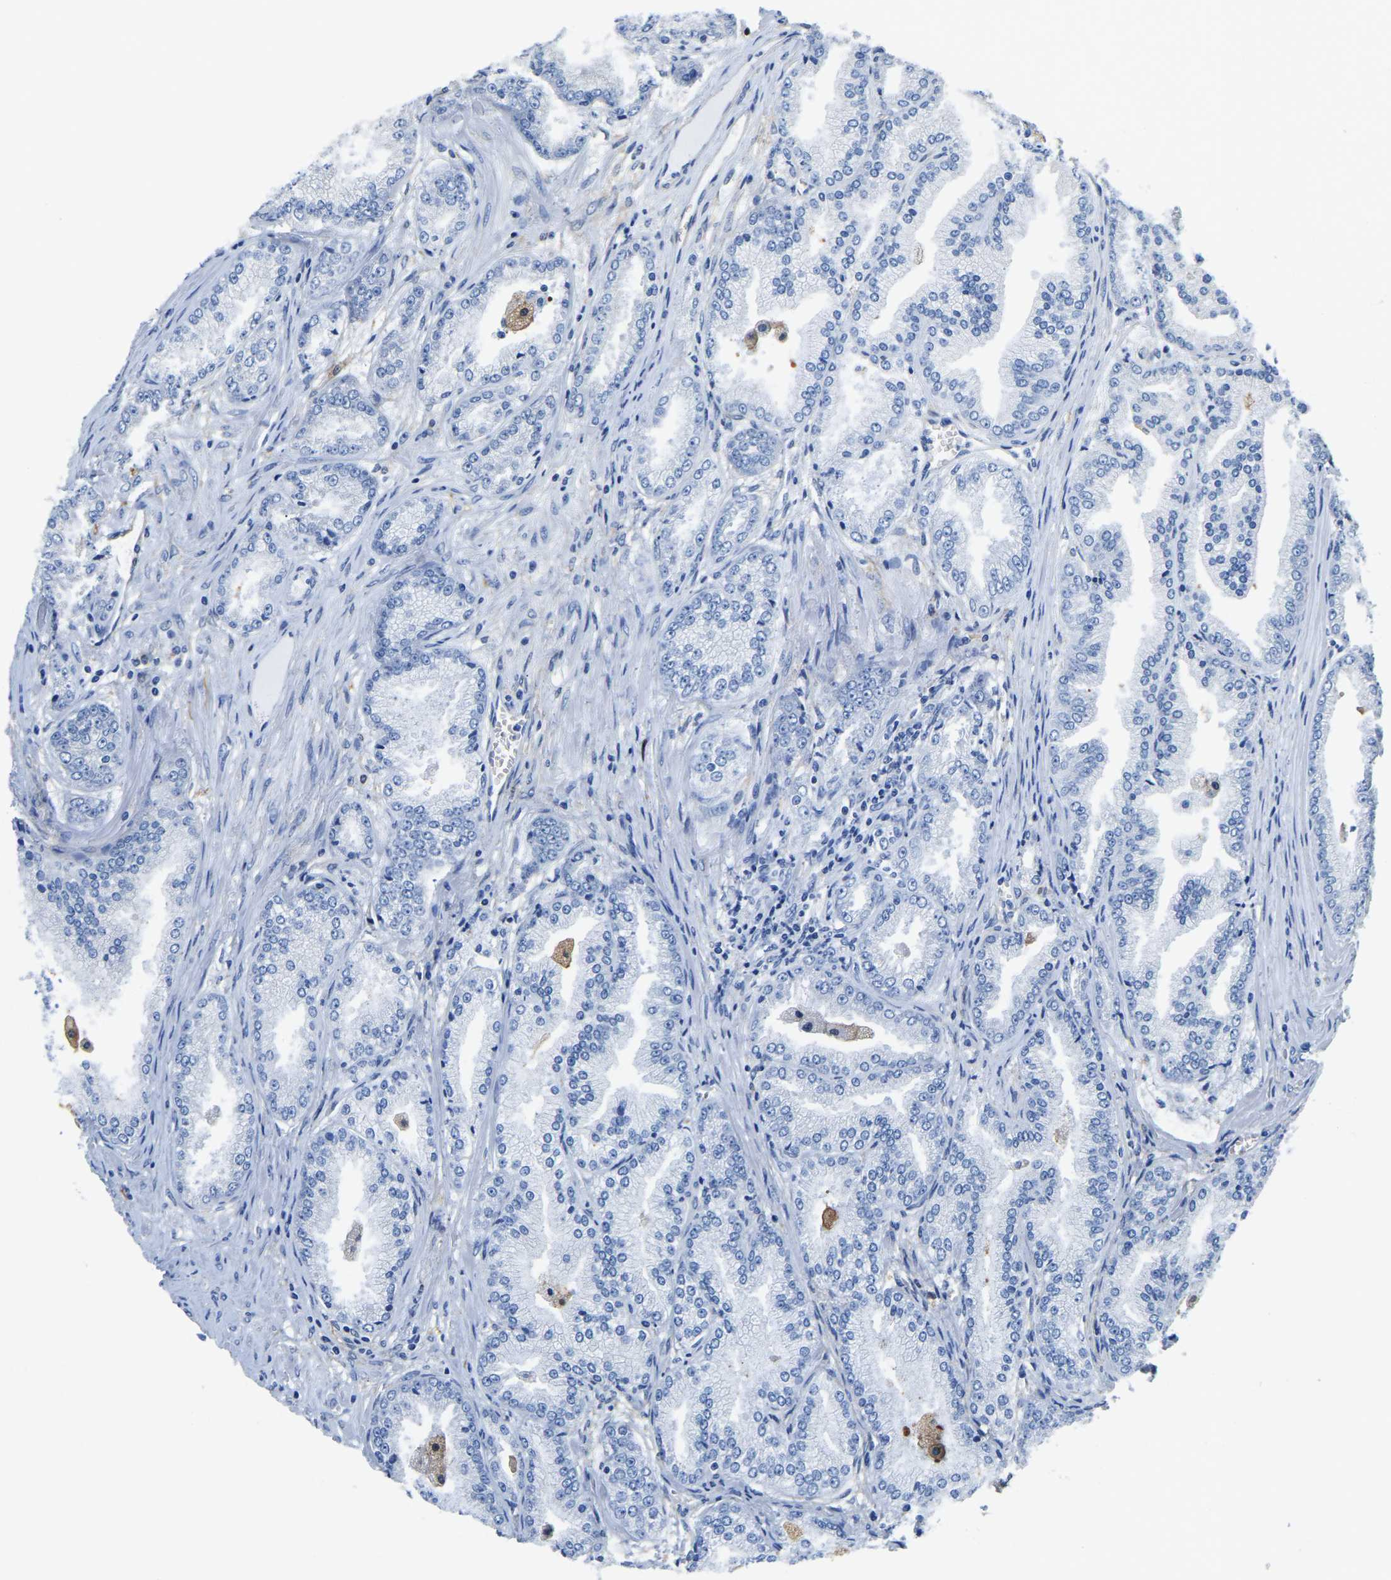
{"staining": {"intensity": "negative", "quantity": "none", "location": "none"}, "tissue": "prostate cancer", "cell_type": "Tumor cells", "image_type": "cancer", "snomed": [{"axis": "morphology", "description": "Adenocarcinoma, High grade"}, {"axis": "topography", "description": "Prostate"}], "caption": "High magnification brightfield microscopy of prostate cancer stained with DAB (brown) and counterstained with hematoxylin (blue): tumor cells show no significant positivity.", "gene": "ZDHHC13", "patient": {"sex": "male", "age": 61}}